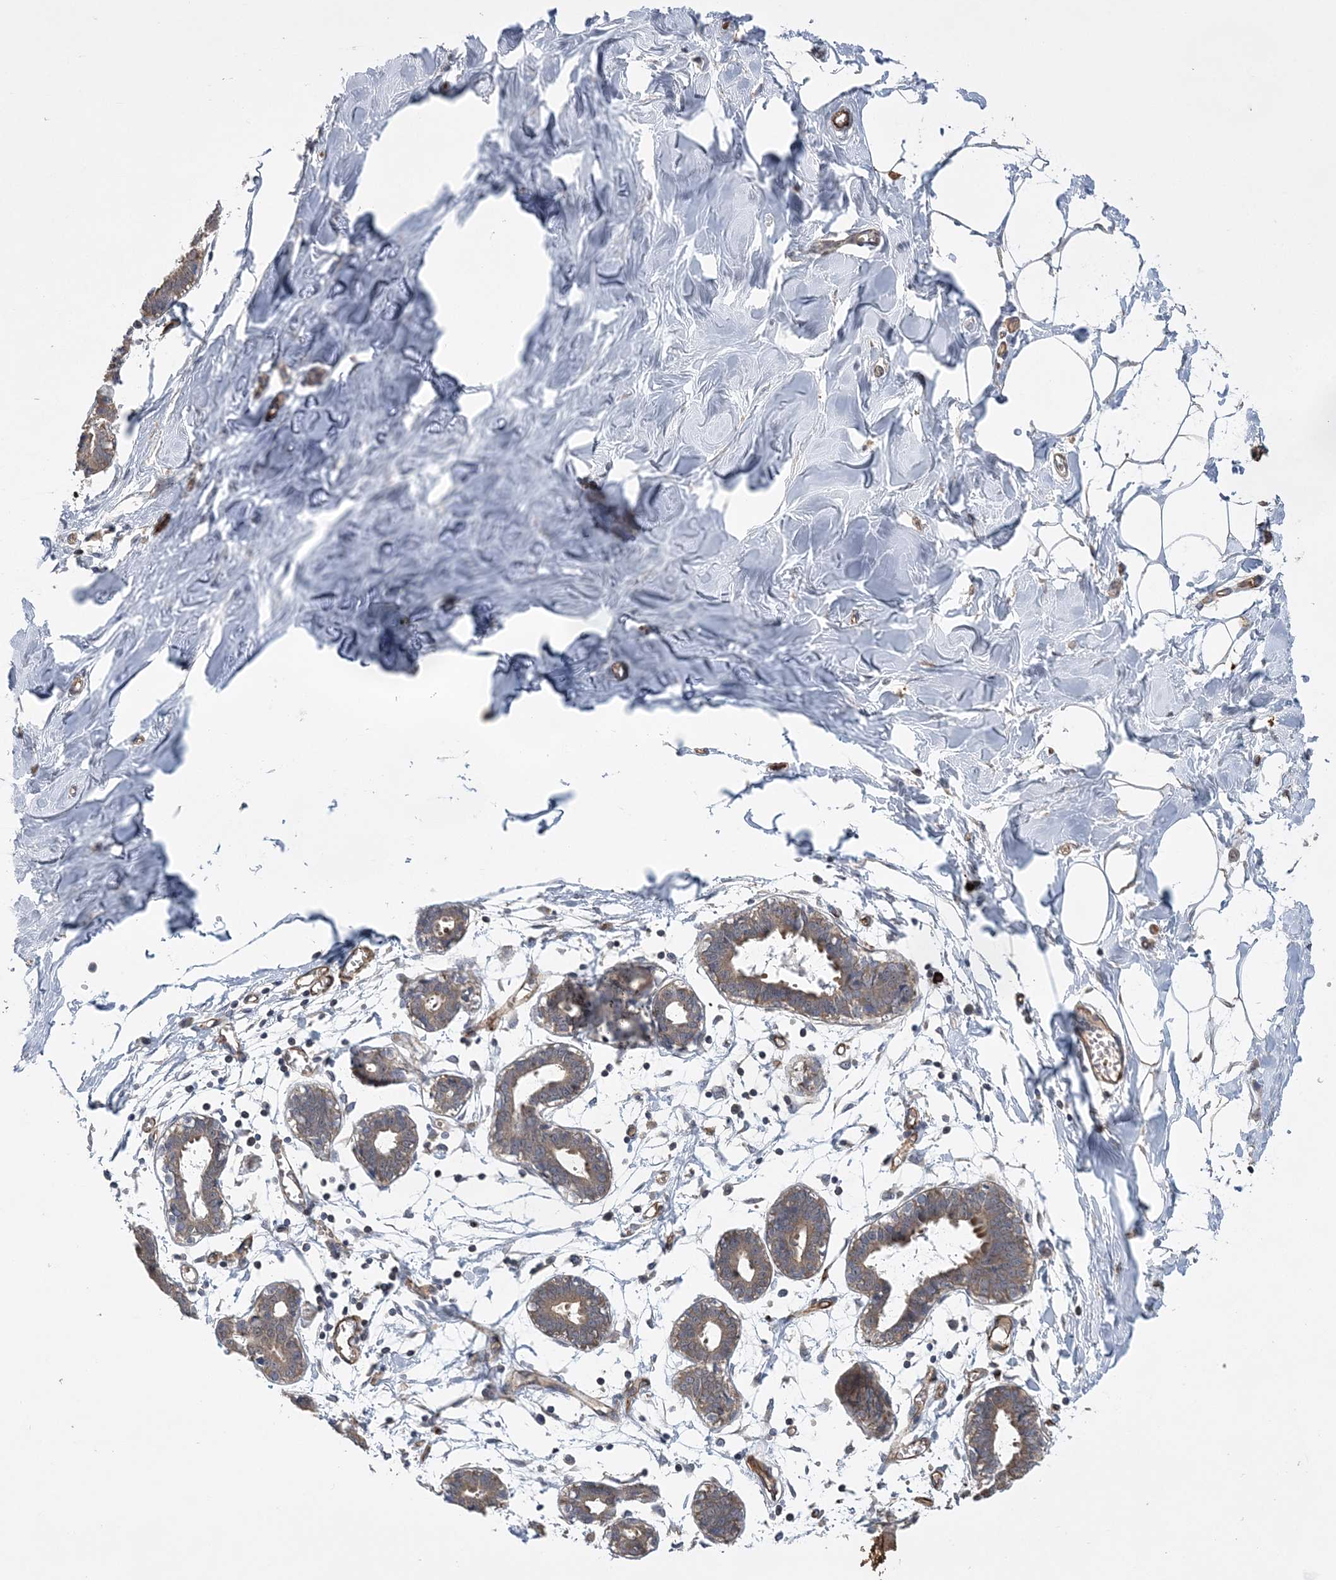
{"staining": {"intensity": "negative", "quantity": "none", "location": "none"}, "tissue": "breast", "cell_type": "Adipocytes", "image_type": "normal", "snomed": [{"axis": "morphology", "description": "Normal tissue, NOS"}, {"axis": "topography", "description": "Breast"}], "caption": "Immunohistochemical staining of unremarkable human breast exhibits no significant expression in adipocytes.", "gene": "CALN1", "patient": {"sex": "female", "age": 27}}